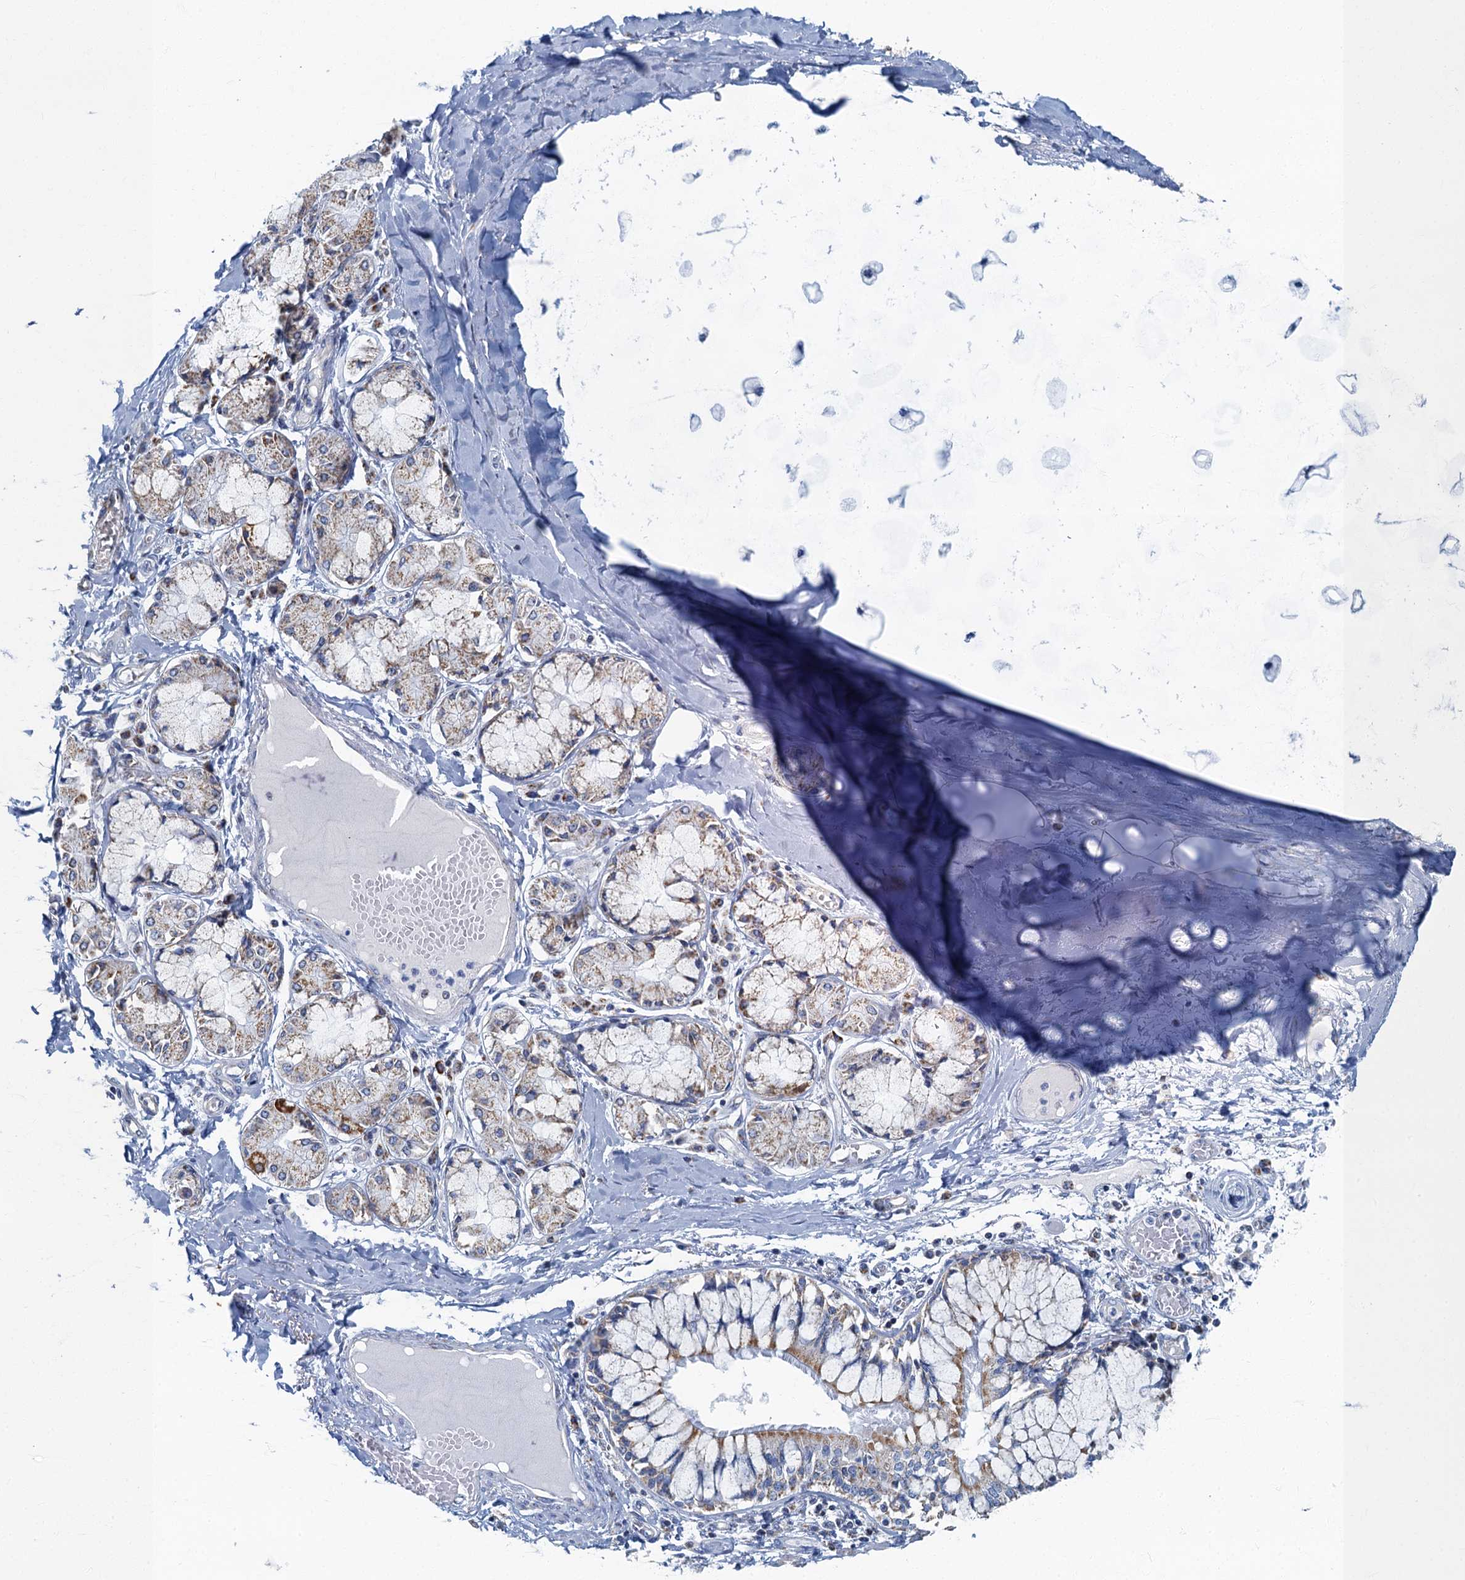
{"staining": {"intensity": "negative", "quantity": "none", "location": "none"}, "tissue": "adipose tissue", "cell_type": "Adipocytes", "image_type": "normal", "snomed": [{"axis": "morphology", "description": "Normal tissue, NOS"}, {"axis": "topography", "description": "Cartilage tissue"}, {"axis": "topography", "description": "Bronchus"}, {"axis": "topography", "description": "Lung"}, {"axis": "topography", "description": "Peripheral nerve tissue"}], "caption": "Adipose tissue stained for a protein using IHC reveals no expression adipocytes.", "gene": "RAD9B", "patient": {"sex": "female", "age": 49}}